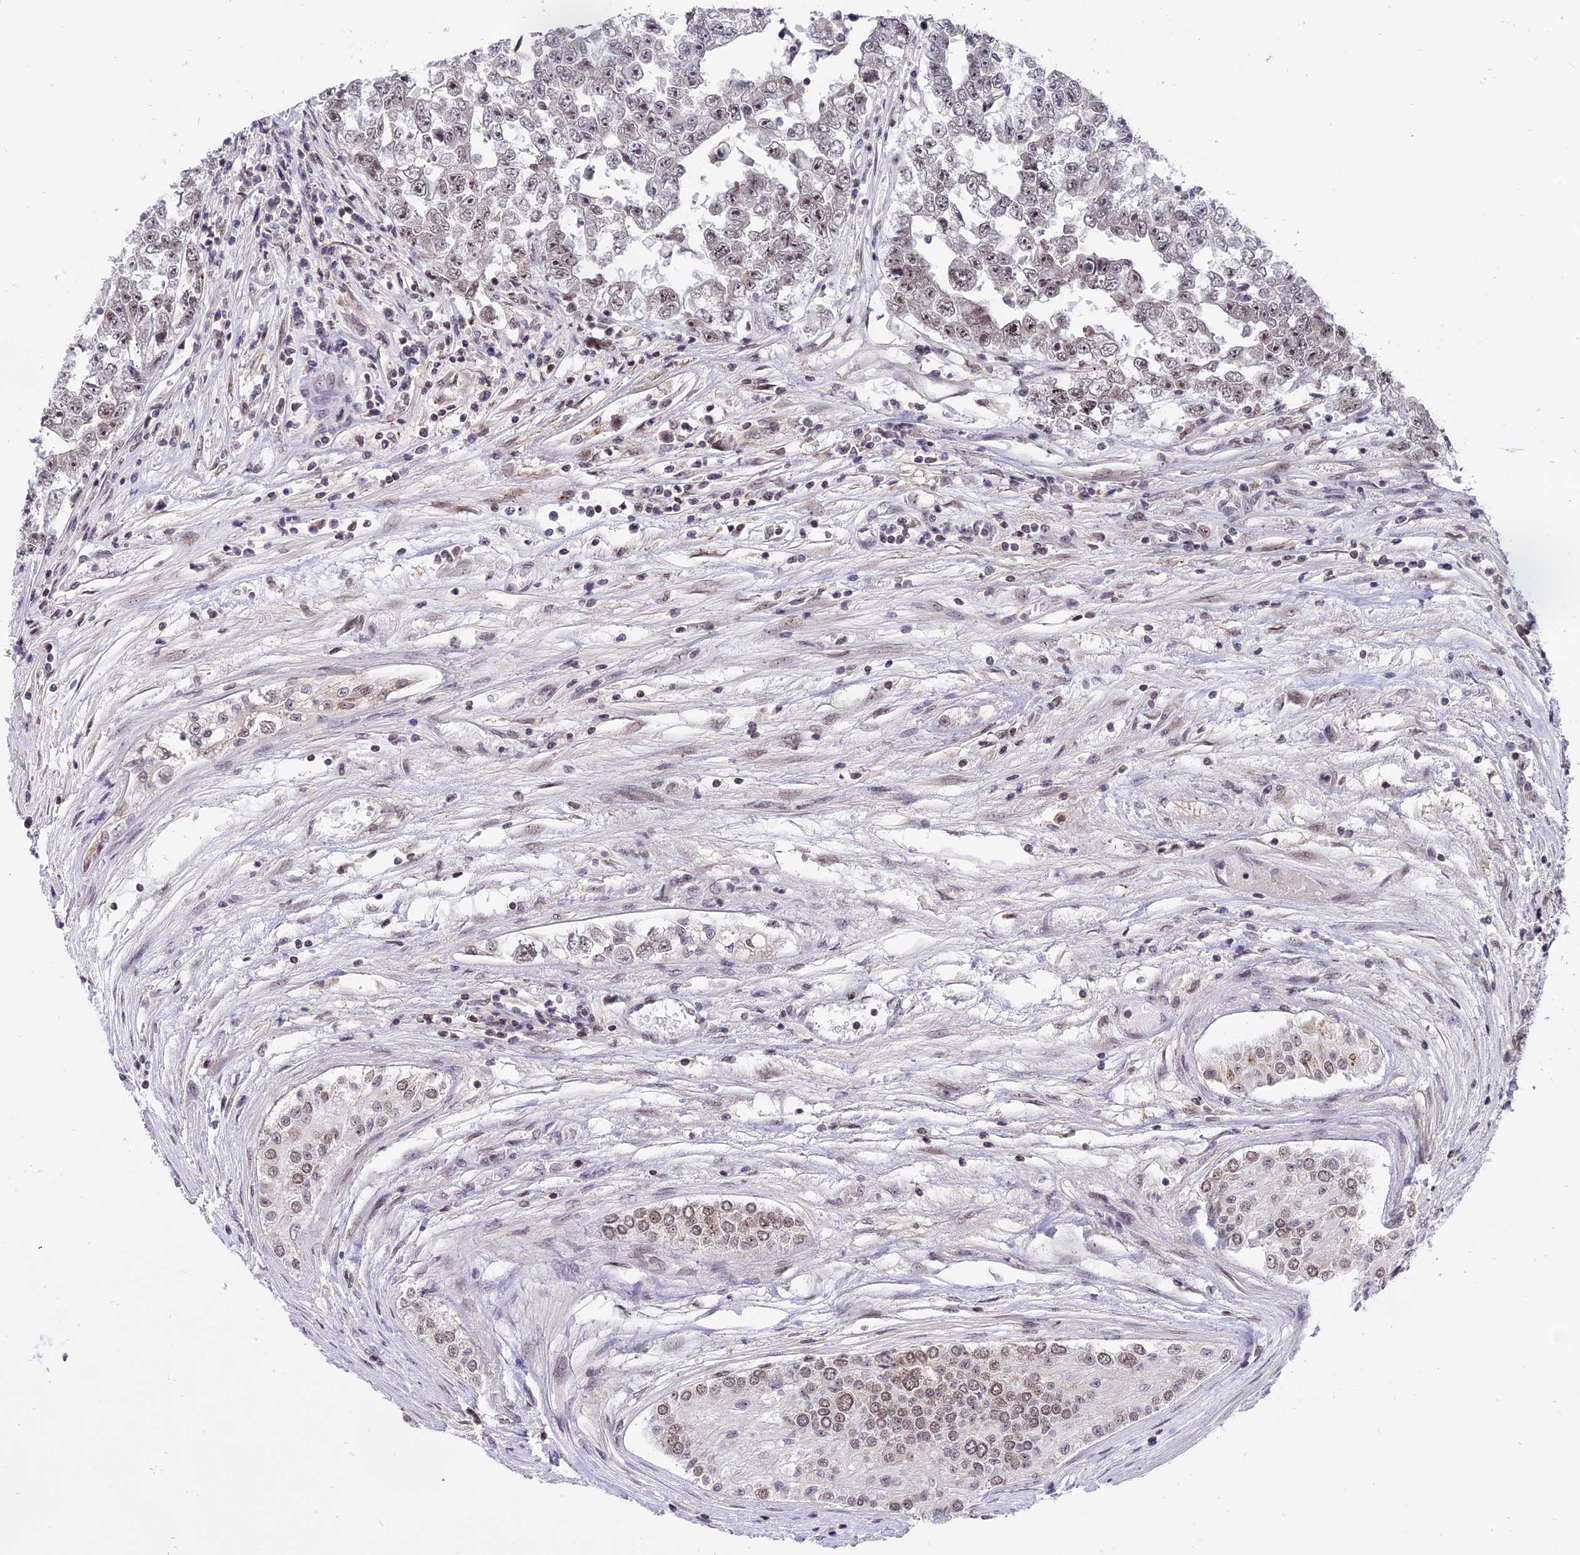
{"staining": {"intensity": "weak", "quantity": "<25%", "location": "nuclear"}, "tissue": "testis cancer", "cell_type": "Tumor cells", "image_type": "cancer", "snomed": [{"axis": "morphology", "description": "Carcinoma, Embryonal, NOS"}, {"axis": "topography", "description": "Testis"}], "caption": "The histopathology image displays no significant positivity in tumor cells of testis cancer (embryonal carcinoma).", "gene": "TADA3", "patient": {"sex": "male", "age": 25}}